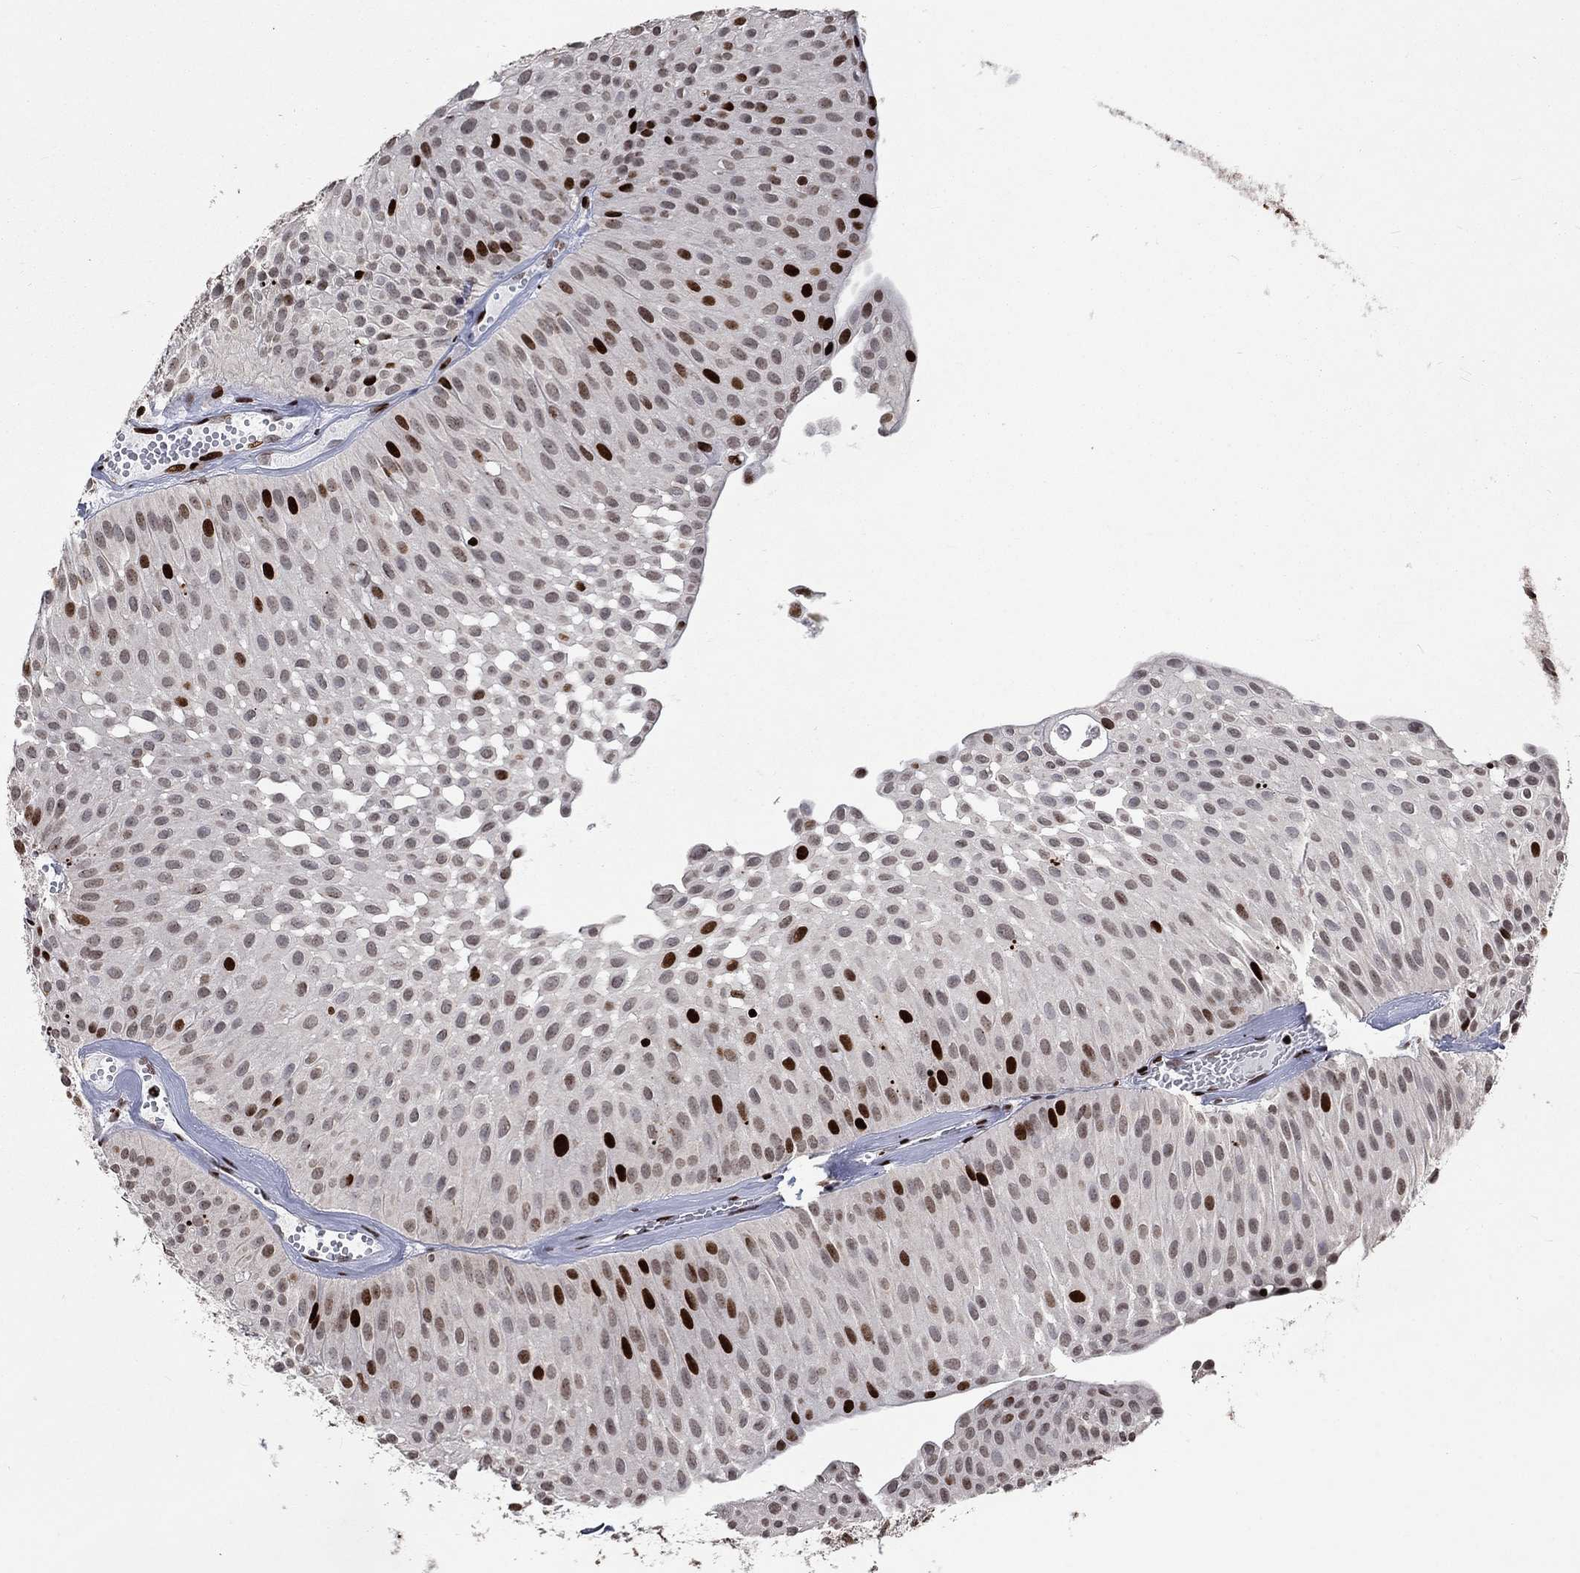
{"staining": {"intensity": "strong", "quantity": "<25%", "location": "nuclear"}, "tissue": "urothelial cancer", "cell_type": "Tumor cells", "image_type": "cancer", "snomed": [{"axis": "morphology", "description": "Urothelial carcinoma, Low grade"}, {"axis": "topography", "description": "Urinary bladder"}], "caption": "High-power microscopy captured an immunohistochemistry micrograph of urothelial cancer, revealing strong nuclear positivity in approximately <25% of tumor cells.", "gene": "SRSF3", "patient": {"sex": "male", "age": 64}}